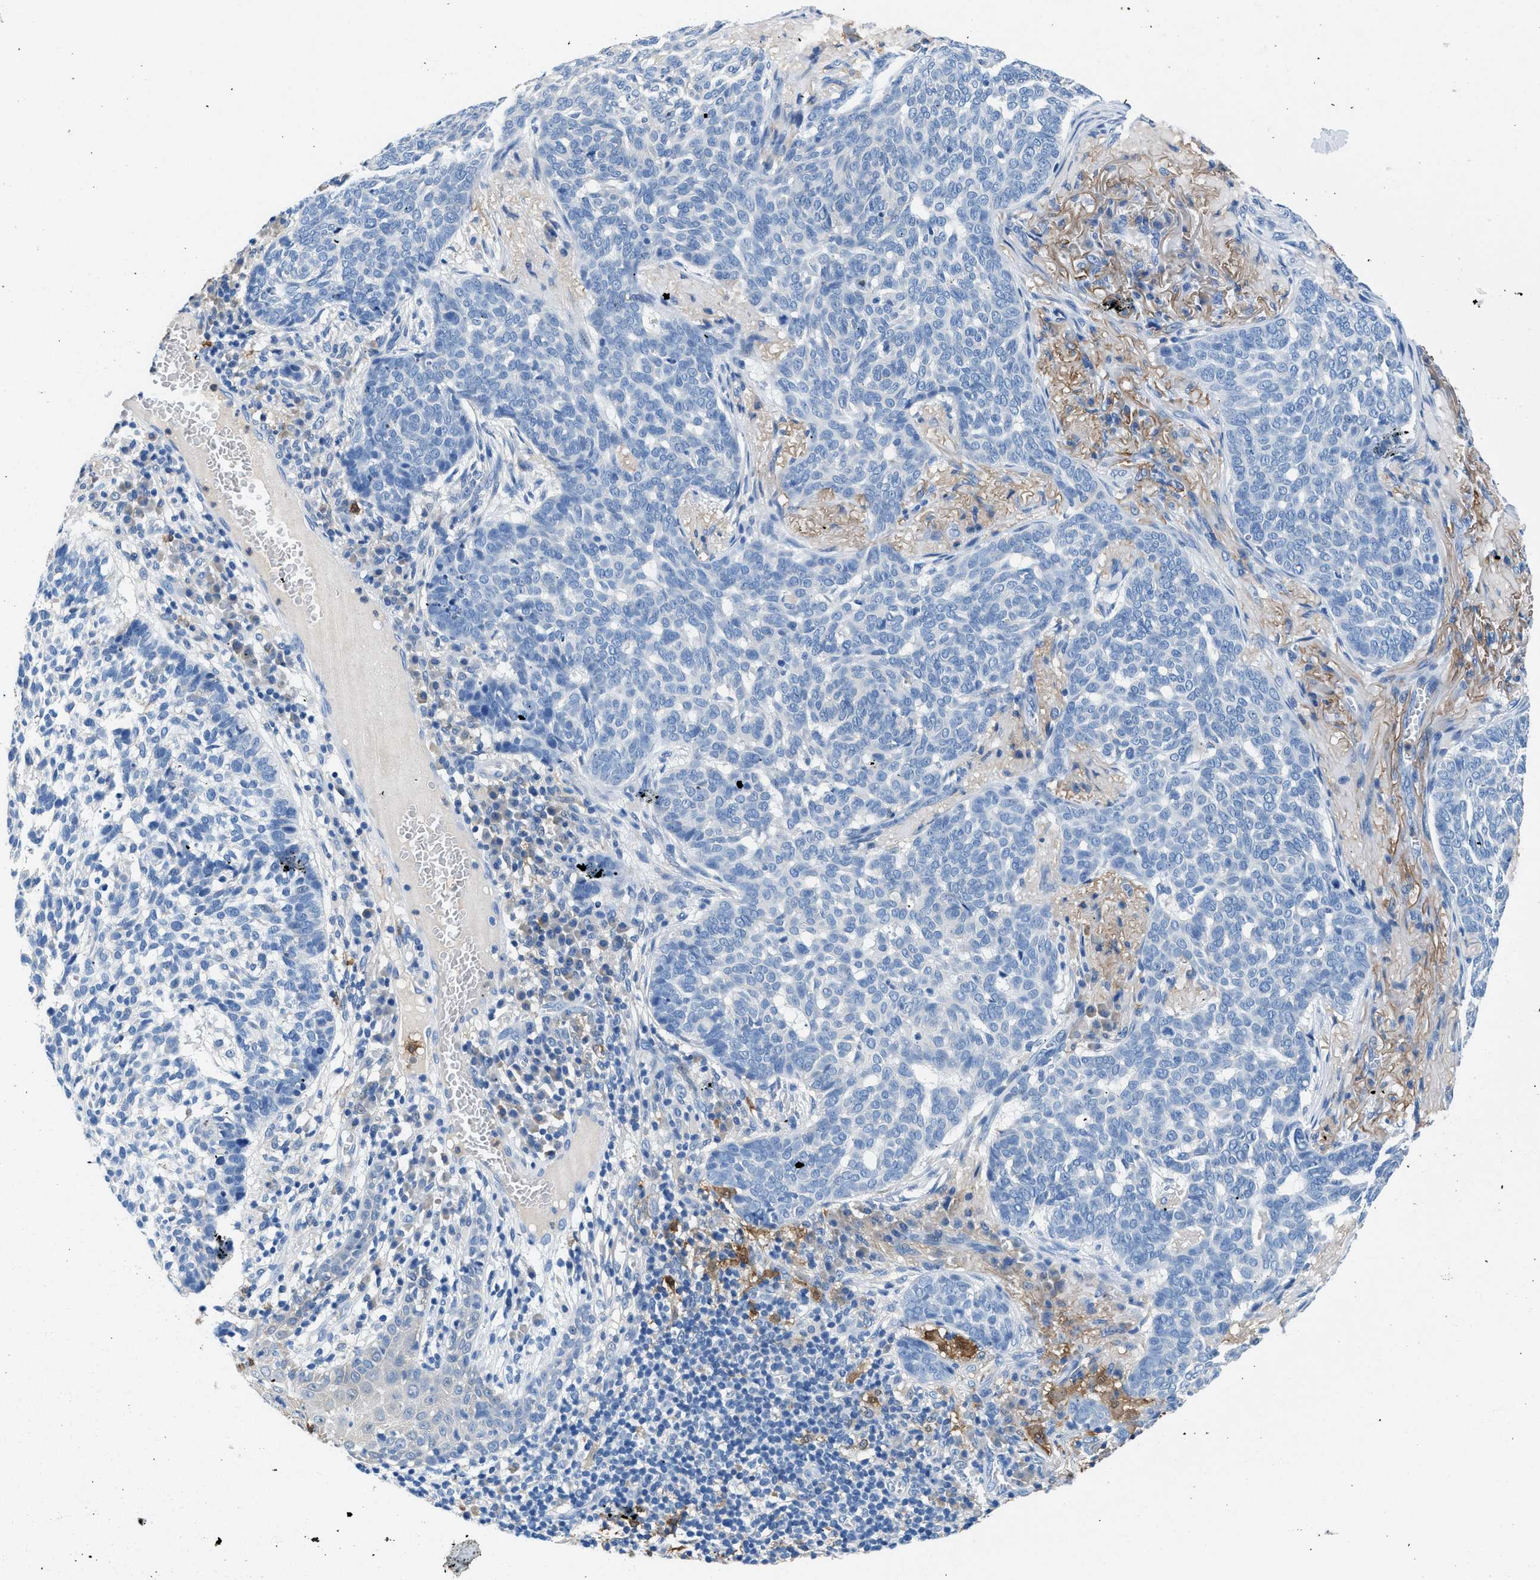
{"staining": {"intensity": "negative", "quantity": "none", "location": "none"}, "tissue": "skin cancer", "cell_type": "Tumor cells", "image_type": "cancer", "snomed": [{"axis": "morphology", "description": "Basal cell carcinoma"}, {"axis": "topography", "description": "Skin"}], "caption": "High magnification brightfield microscopy of skin cancer stained with DAB (brown) and counterstained with hematoxylin (blue): tumor cells show no significant staining.", "gene": "FADS6", "patient": {"sex": "male", "age": 85}}